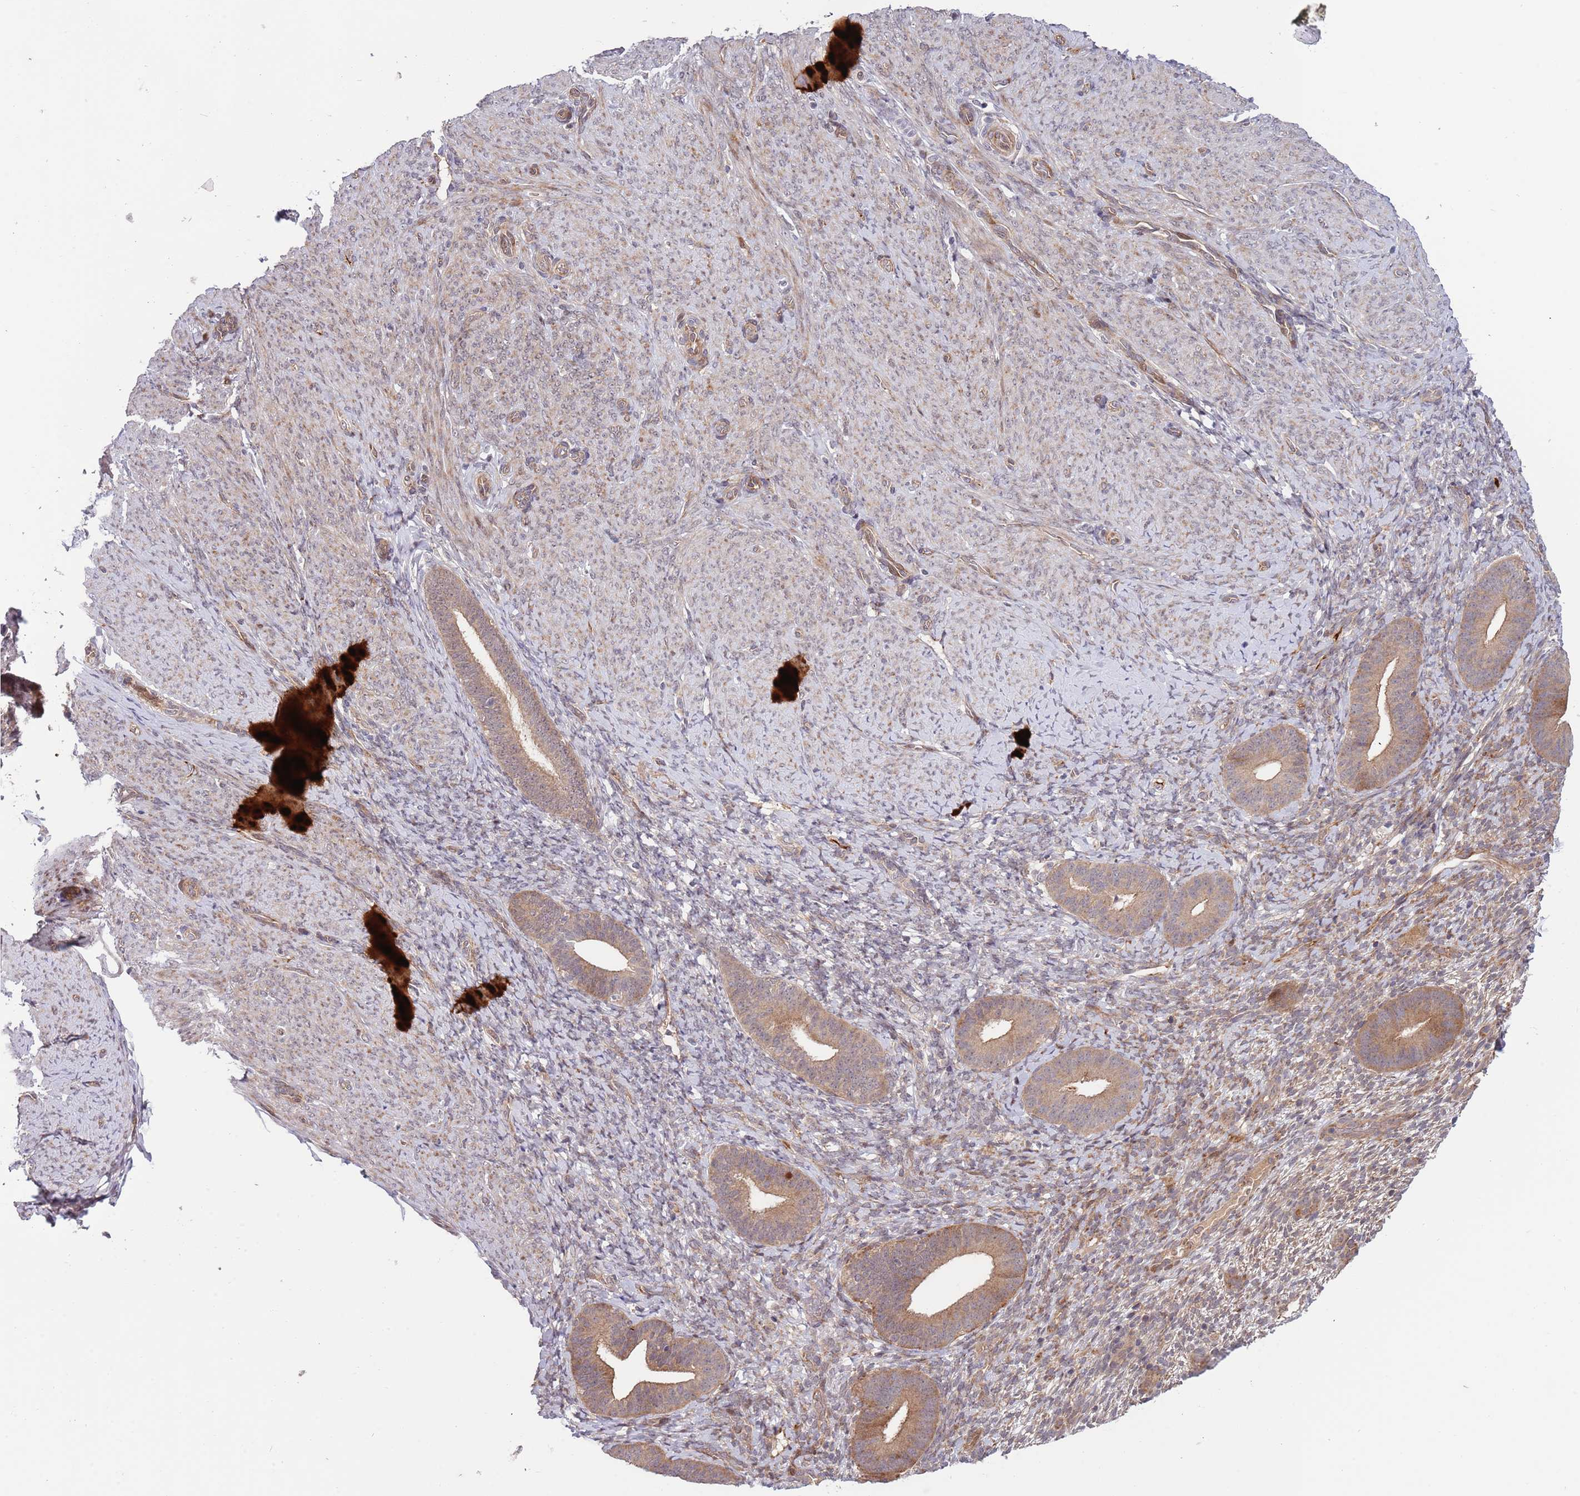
{"staining": {"intensity": "moderate", "quantity": "25%-75%", "location": "cytoplasmic/membranous"}, "tissue": "endometrium", "cell_type": "Cells in endometrial stroma", "image_type": "normal", "snomed": [{"axis": "morphology", "description": "Normal tissue, NOS"}, {"axis": "topography", "description": "Endometrium"}], "caption": "An immunohistochemistry histopathology image of unremarkable tissue is shown. Protein staining in brown shows moderate cytoplasmic/membranous positivity in endometrium within cells in endometrial stroma.", "gene": "NT5DC4", "patient": {"sex": "female", "age": 65}}